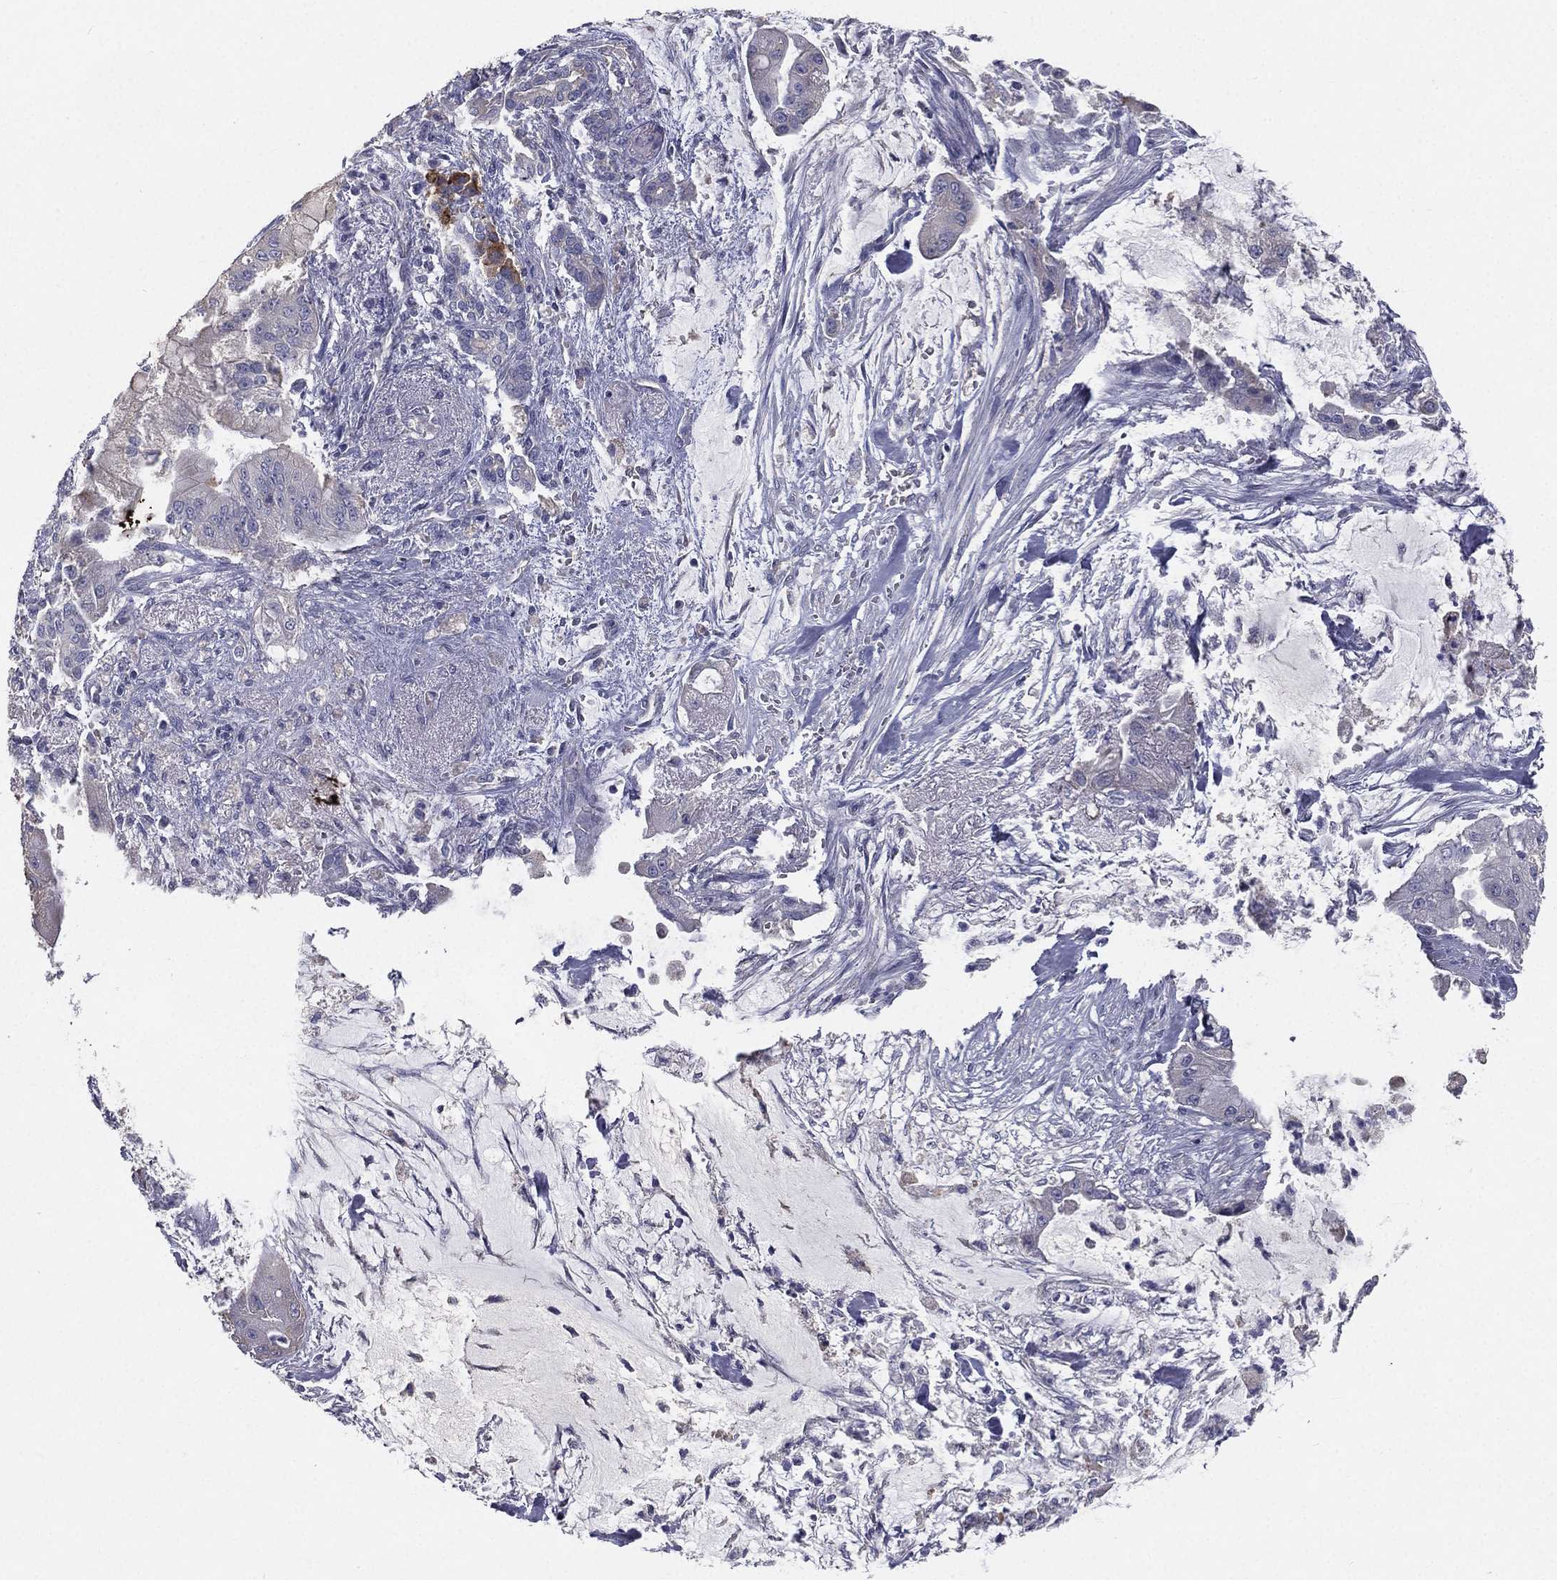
{"staining": {"intensity": "moderate", "quantity": "<25%", "location": "cytoplasmic/membranous"}, "tissue": "pancreatic cancer", "cell_type": "Tumor cells", "image_type": "cancer", "snomed": [{"axis": "morphology", "description": "Normal tissue, NOS"}, {"axis": "morphology", "description": "Inflammation, NOS"}, {"axis": "morphology", "description": "Adenocarcinoma, NOS"}, {"axis": "topography", "description": "Pancreas"}], "caption": "Protein staining of pancreatic cancer (adenocarcinoma) tissue shows moderate cytoplasmic/membranous expression in about <25% of tumor cells.", "gene": "MUC13", "patient": {"sex": "male", "age": 57}}